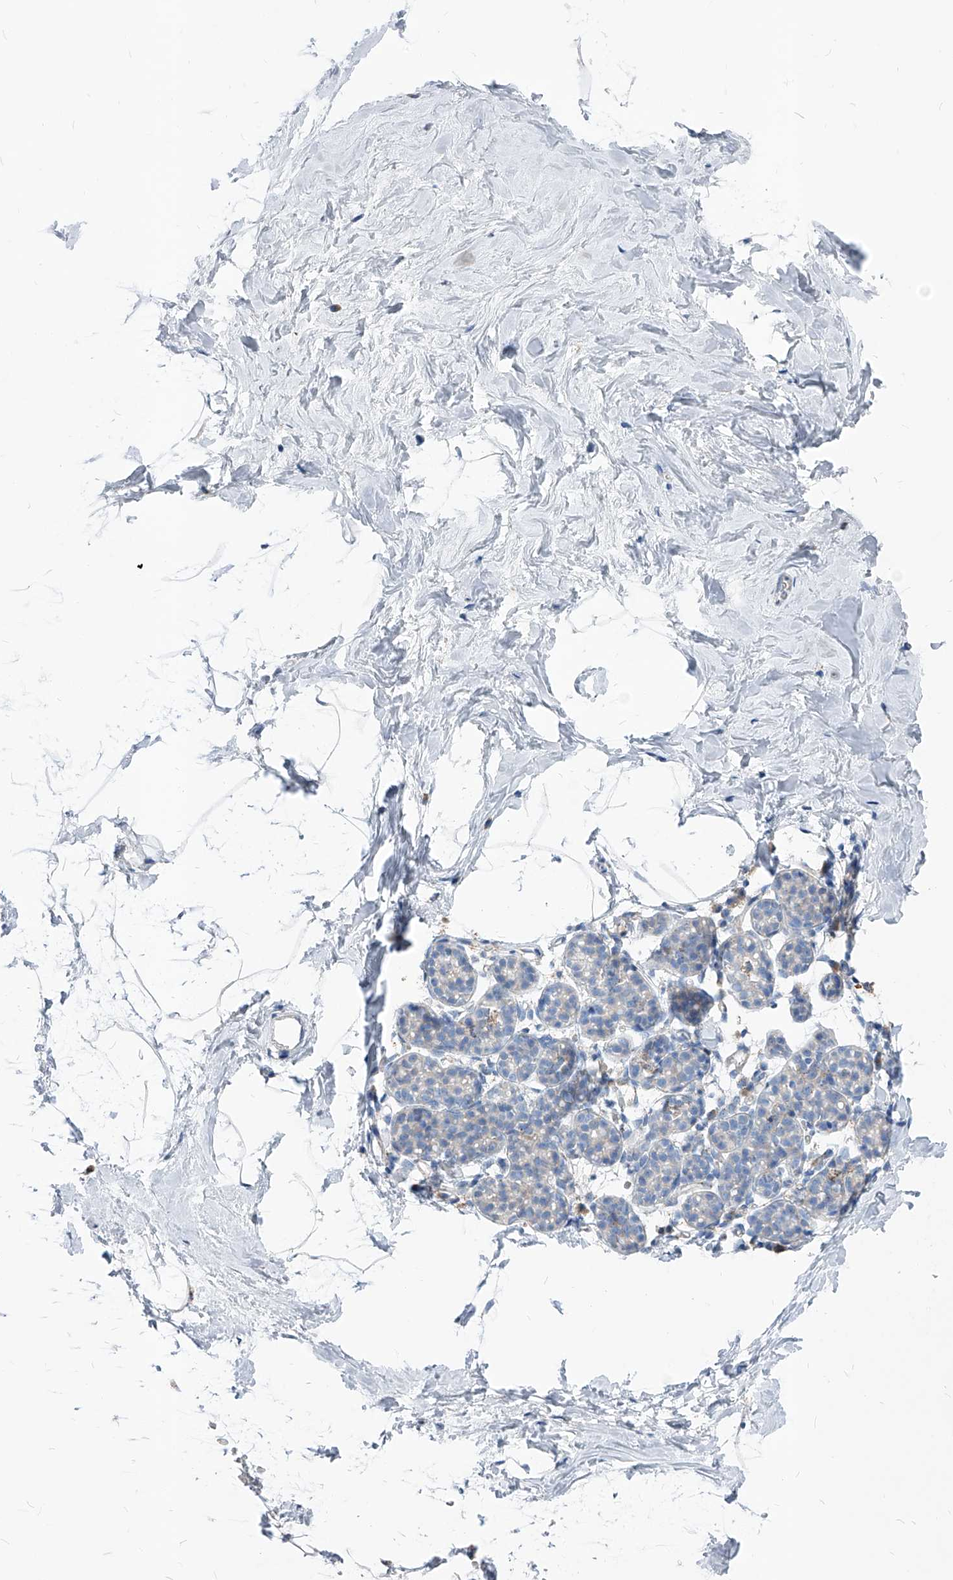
{"staining": {"intensity": "negative", "quantity": "none", "location": "none"}, "tissue": "breast", "cell_type": "Adipocytes", "image_type": "normal", "snomed": [{"axis": "morphology", "description": "Normal tissue, NOS"}, {"axis": "topography", "description": "Breast"}], "caption": "An image of human breast is negative for staining in adipocytes. (DAB immunohistochemistry visualized using brightfield microscopy, high magnification).", "gene": "AGPS", "patient": {"sex": "female", "age": 62}}